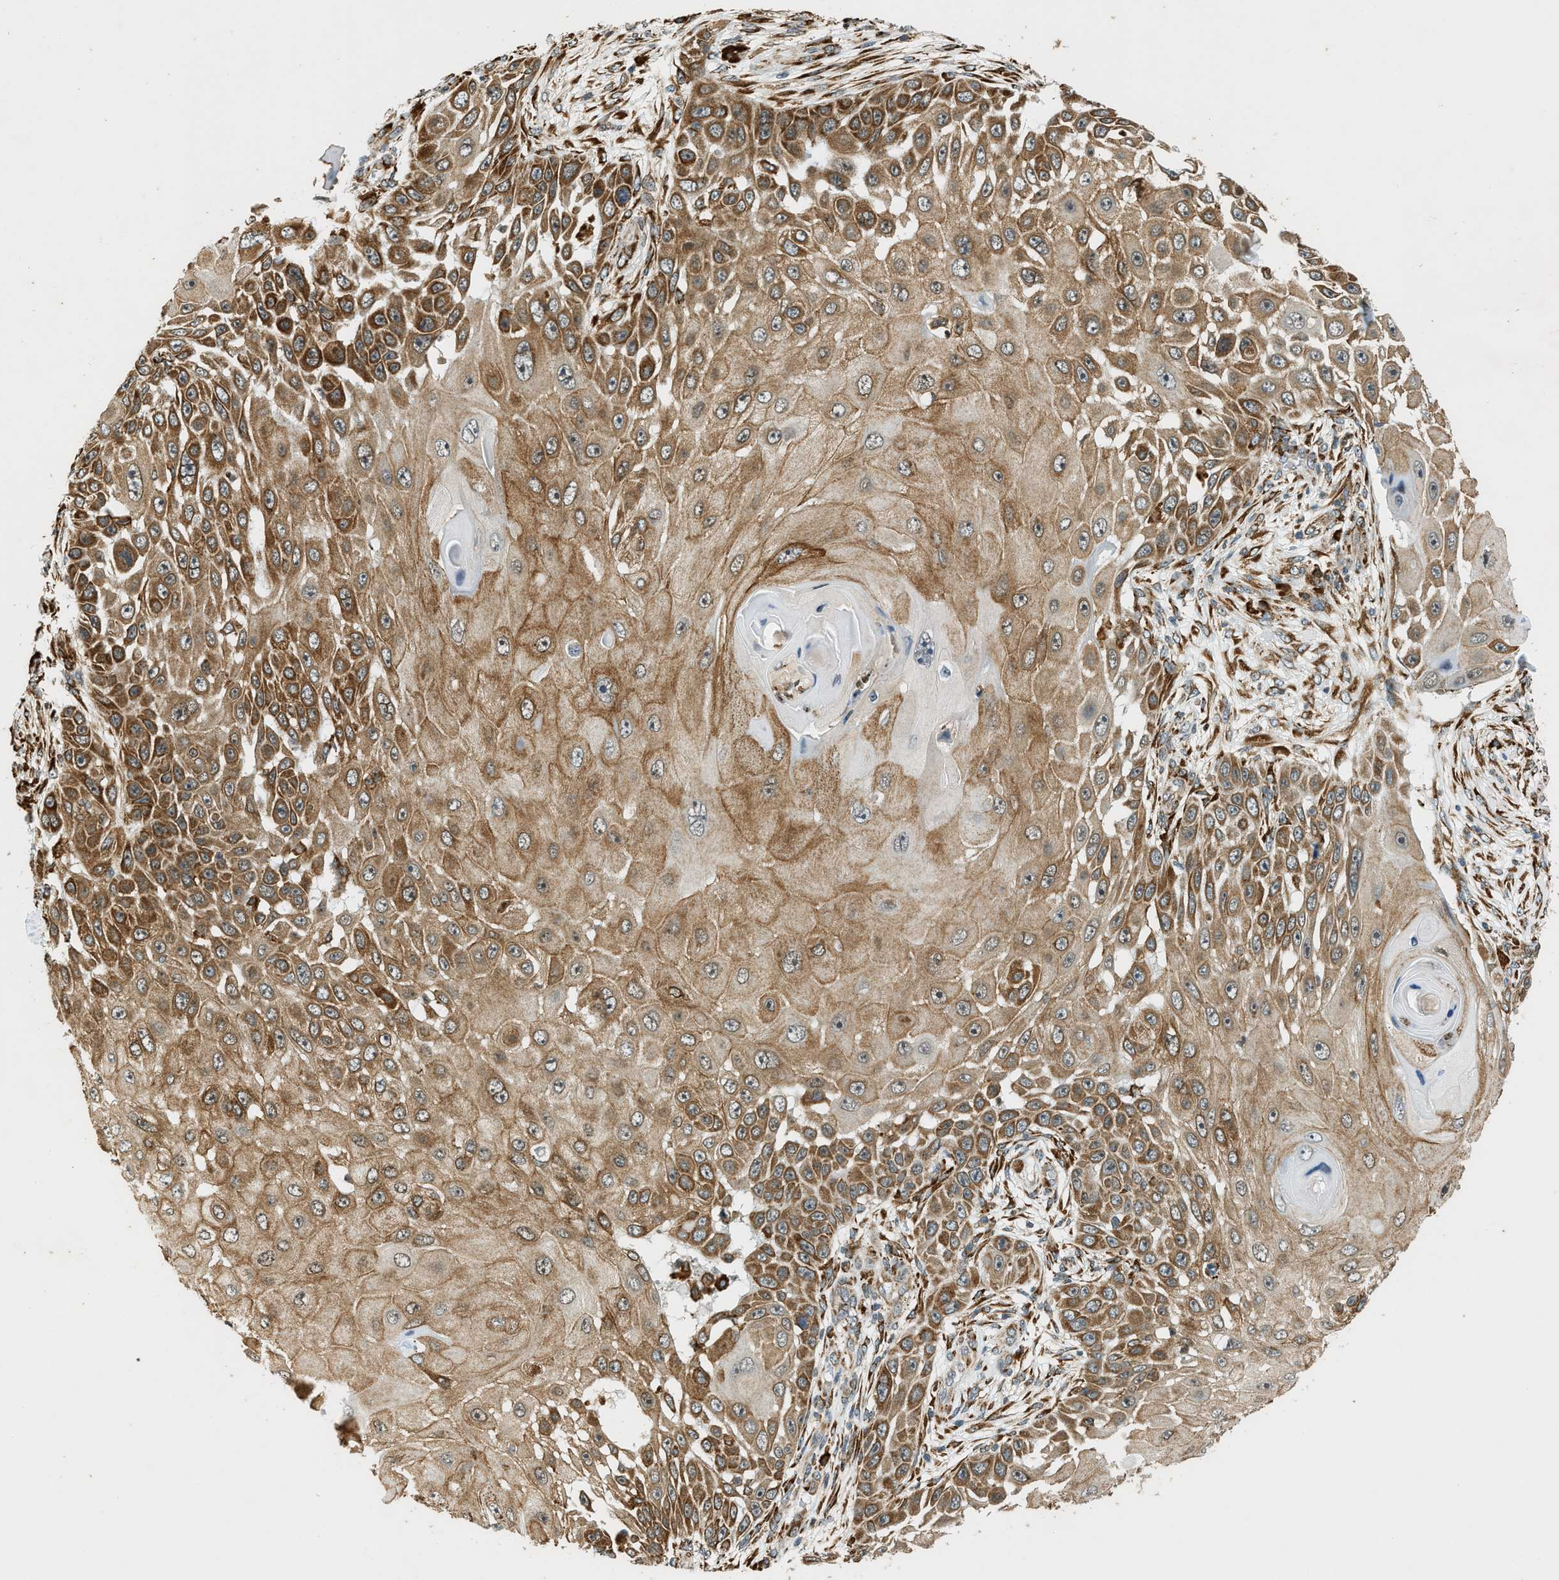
{"staining": {"intensity": "moderate", "quantity": ">75%", "location": "cytoplasmic/membranous"}, "tissue": "skin cancer", "cell_type": "Tumor cells", "image_type": "cancer", "snomed": [{"axis": "morphology", "description": "Squamous cell carcinoma, NOS"}, {"axis": "topography", "description": "Skin"}], "caption": "Squamous cell carcinoma (skin) stained with DAB IHC demonstrates medium levels of moderate cytoplasmic/membranous expression in about >75% of tumor cells.", "gene": "SEMA4D", "patient": {"sex": "female", "age": 44}}